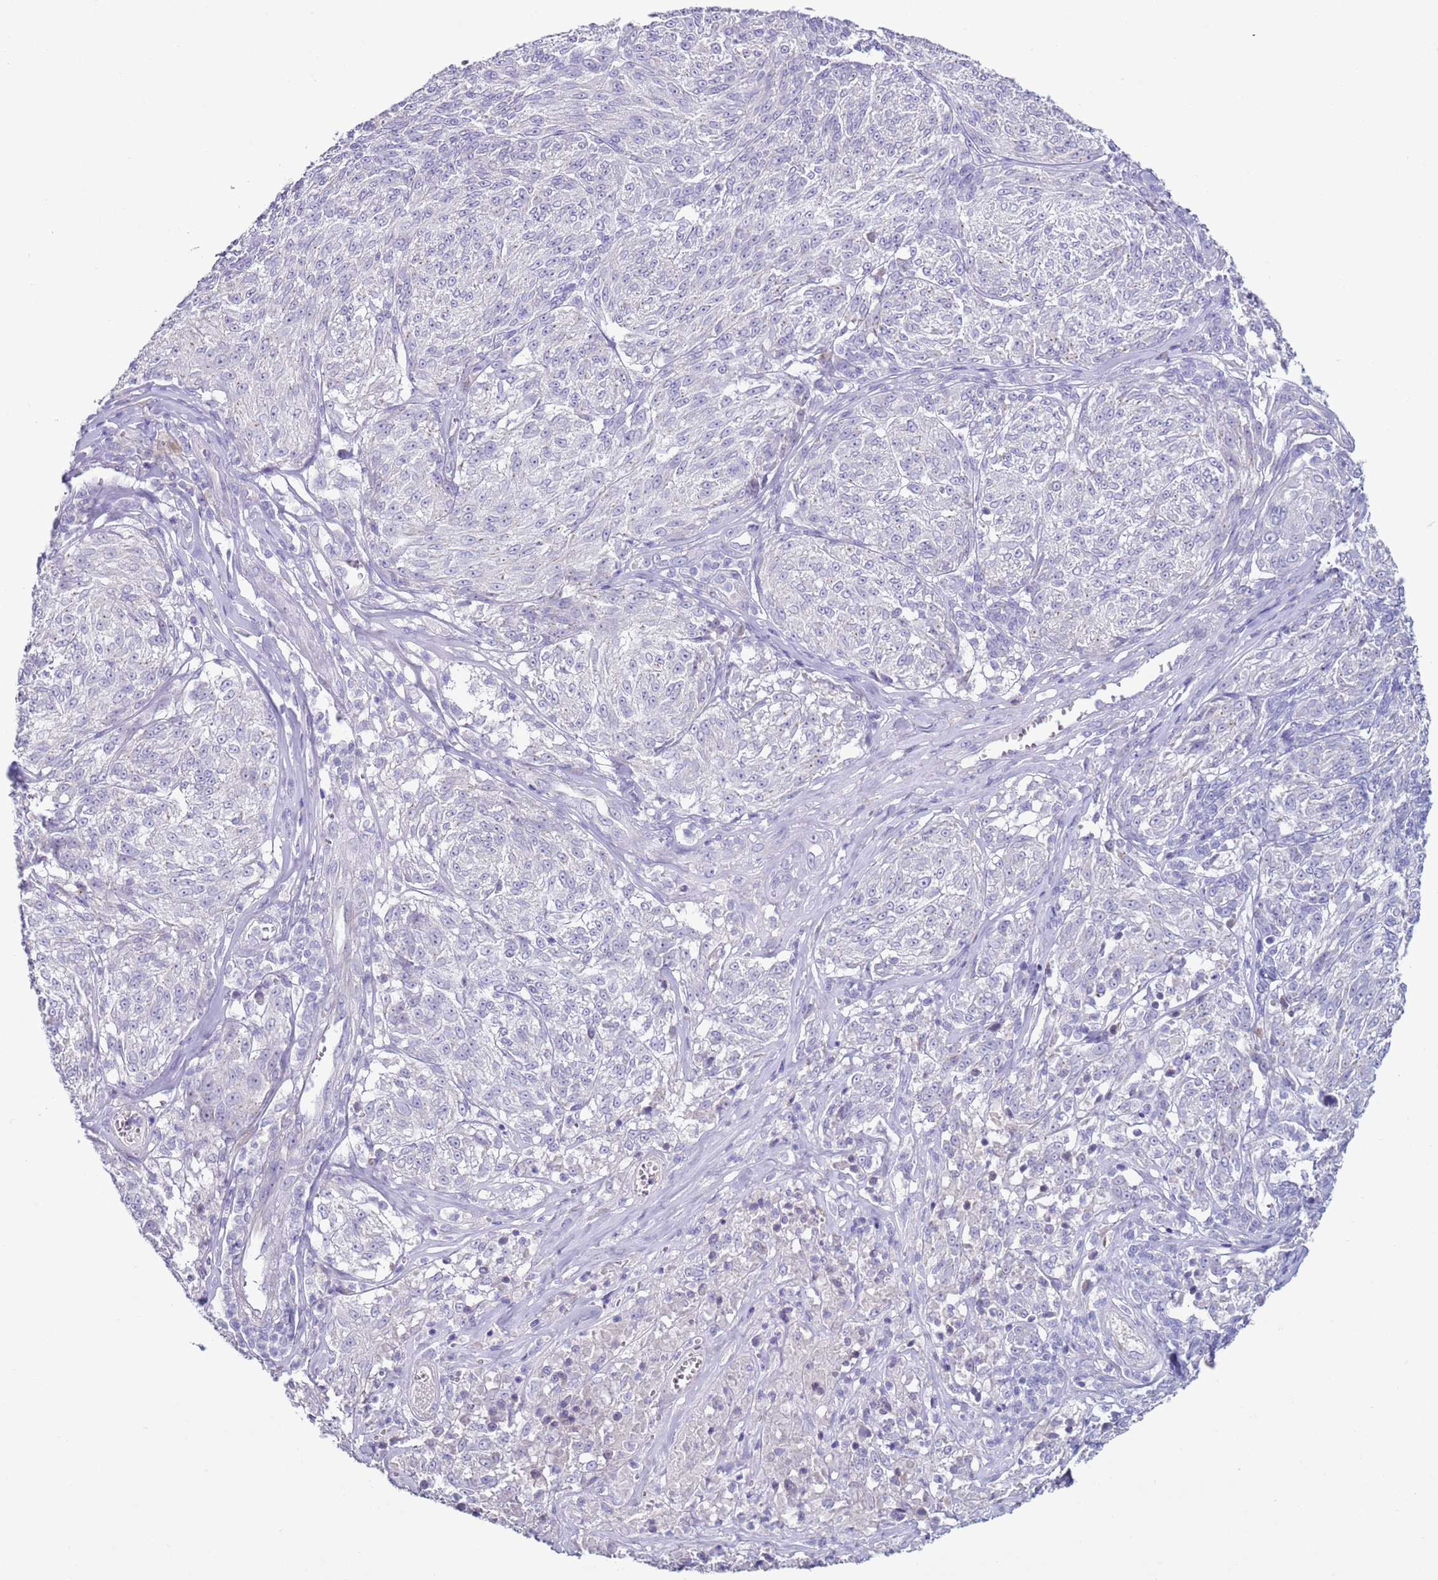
{"staining": {"intensity": "negative", "quantity": "none", "location": "none"}, "tissue": "melanoma", "cell_type": "Tumor cells", "image_type": "cancer", "snomed": [{"axis": "morphology", "description": "Malignant melanoma, NOS"}, {"axis": "topography", "description": "Skin"}], "caption": "Tumor cells show no significant protein positivity in melanoma.", "gene": "NPAP1", "patient": {"sex": "female", "age": 63}}